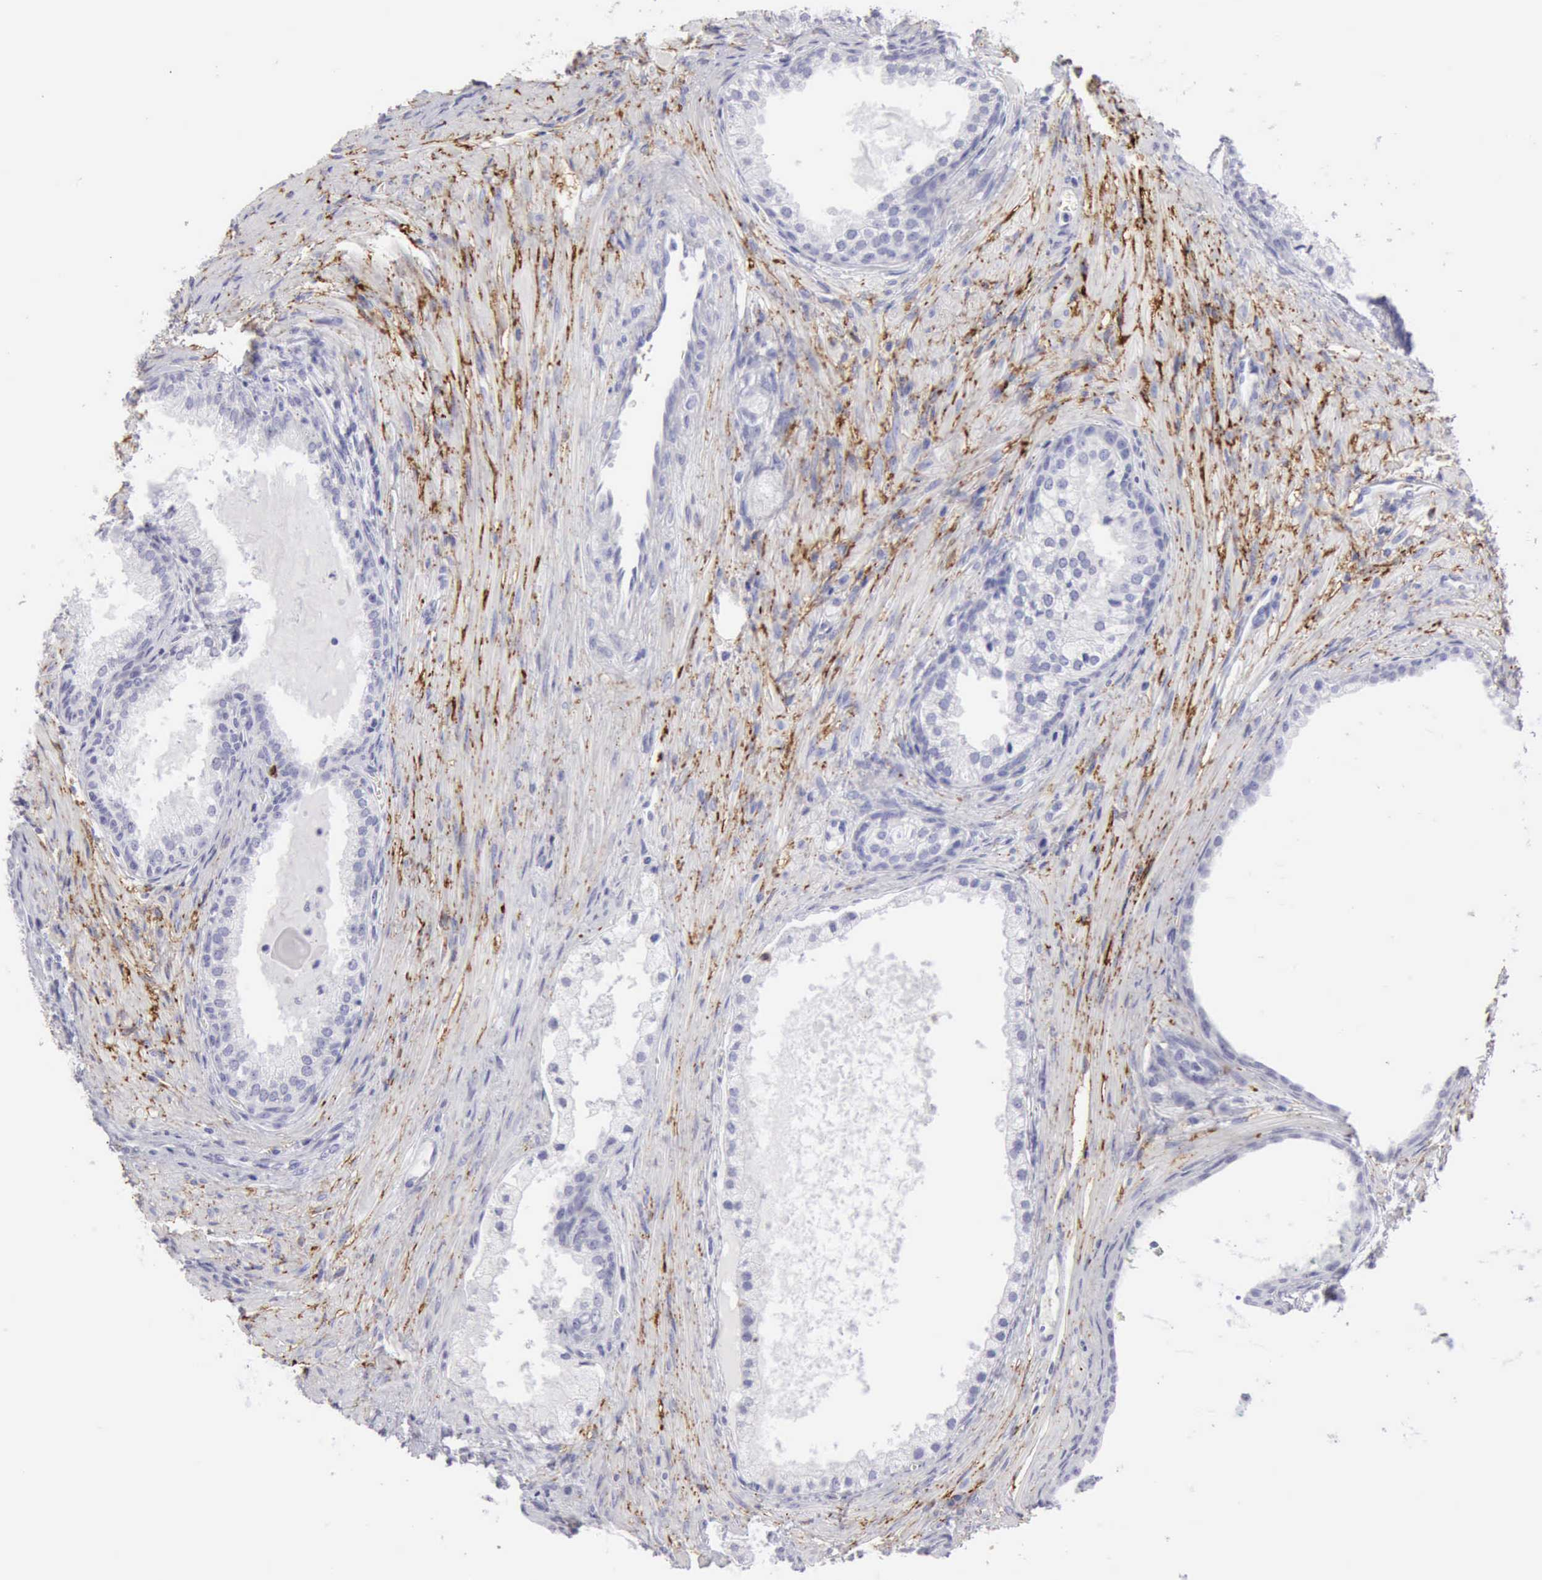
{"staining": {"intensity": "negative", "quantity": "none", "location": "none"}, "tissue": "prostate cancer", "cell_type": "Tumor cells", "image_type": "cancer", "snomed": [{"axis": "morphology", "description": "Adenocarcinoma, Medium grade"}, {"axis": "topography", "description": "Prostate"}], "caption": "An immunohistochemistry image of medium-grade adenocarcinoma (prostate) is shown. There is no staining in tumor cells of medium-grade adenocarcinoma (prostate).", "gene": "NCAM1", "patient": {"sex": "male", "age": 70}}